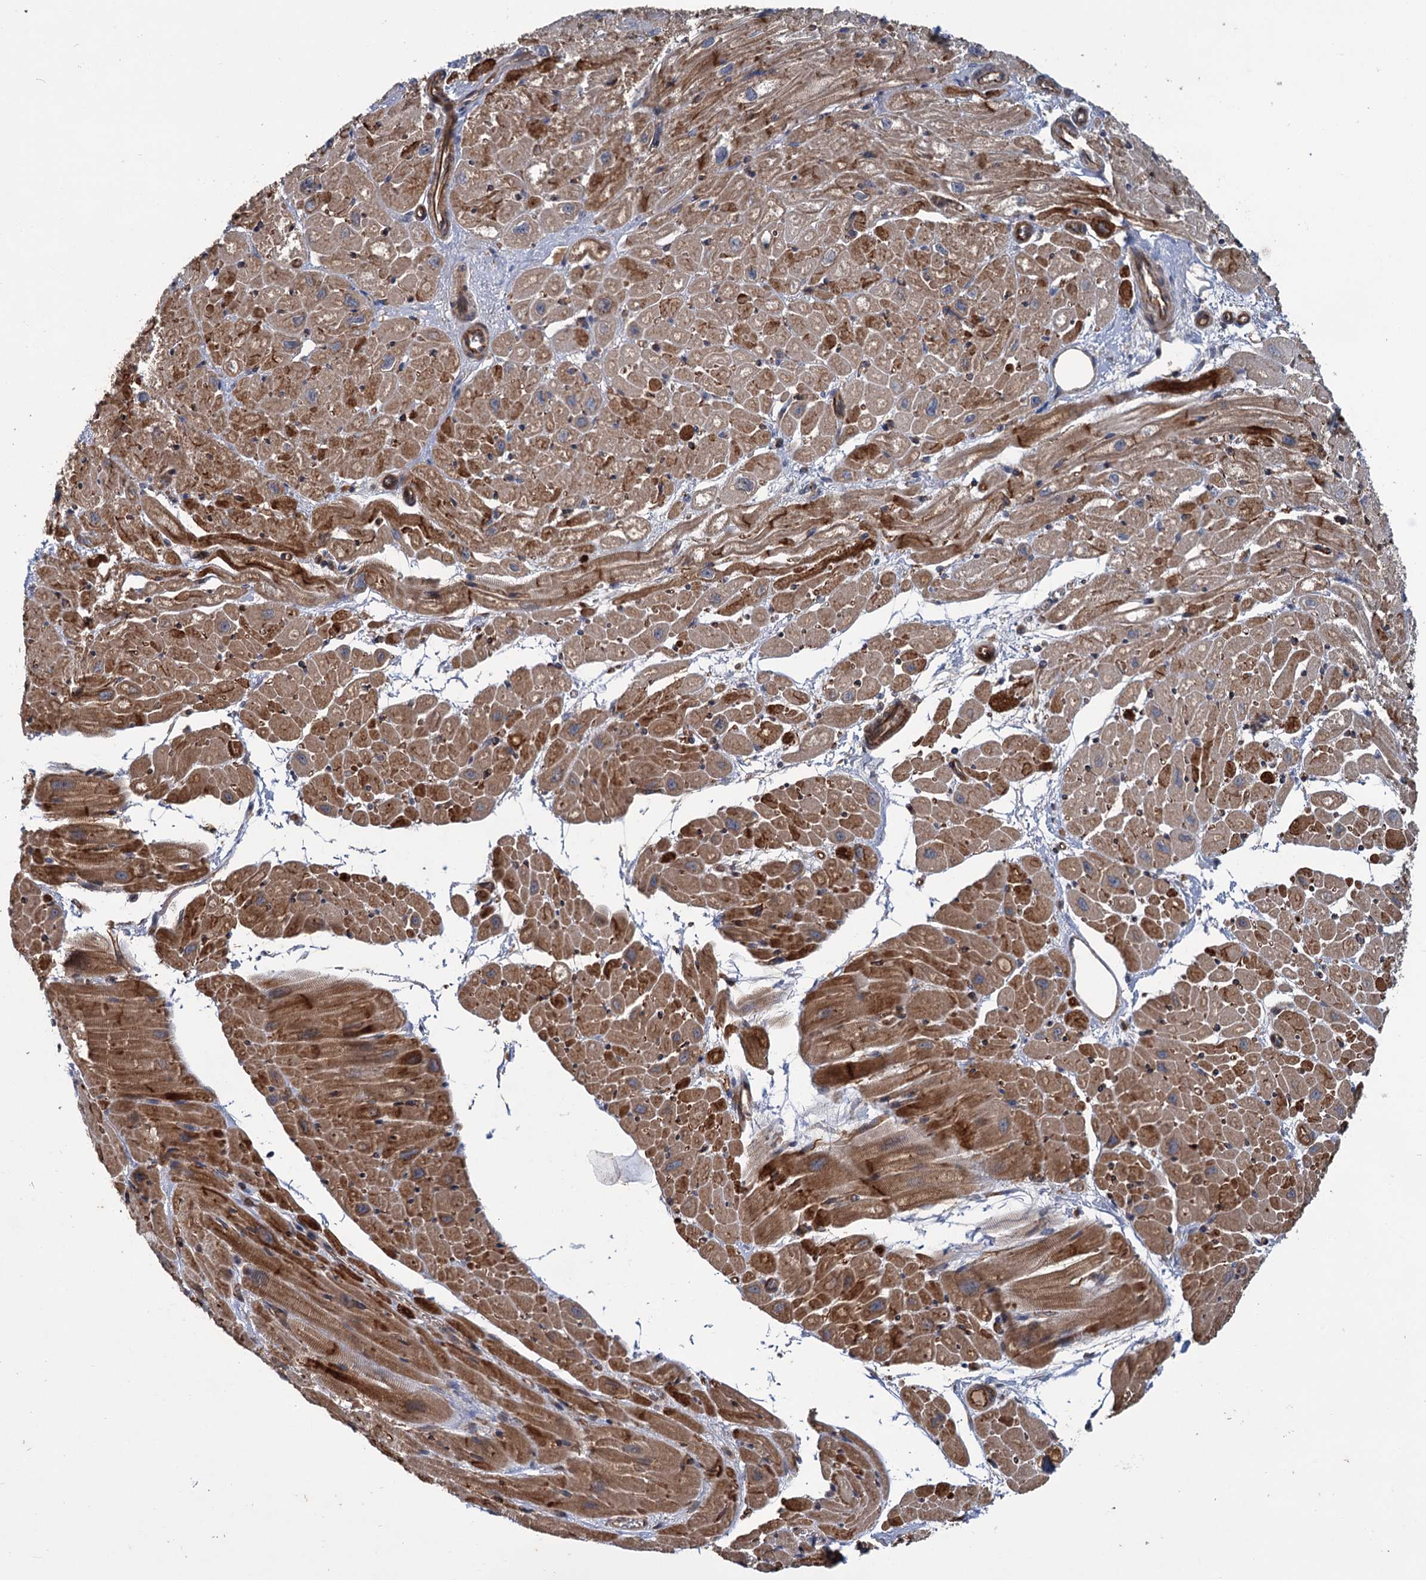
{"staining": {"intensity": "moderate", "quantity": "25%-75%", "location": "cytoplasmic/membranous"}, "tissue": "heart muscle", "cell_type": "Cardiomyocytes", "image_type": "normal", "snomed": [{"axis": "morphology", "description": "Normal tissue, NOS"}, {"axis": "topography", "description": "Heart"}], "caption": "IHC photomicrograph of unremarkable heart muscle: heart muscle stained using immunohistochemistry reveals medium levels of moderate protein expression localized specifically in the cytoplasmic/membranous of cardiomyocytes, appearing as a cytoplasmic/membranous brown color.", "gene": "PKN2", "patient": {"sex": "male", "age": 50}}